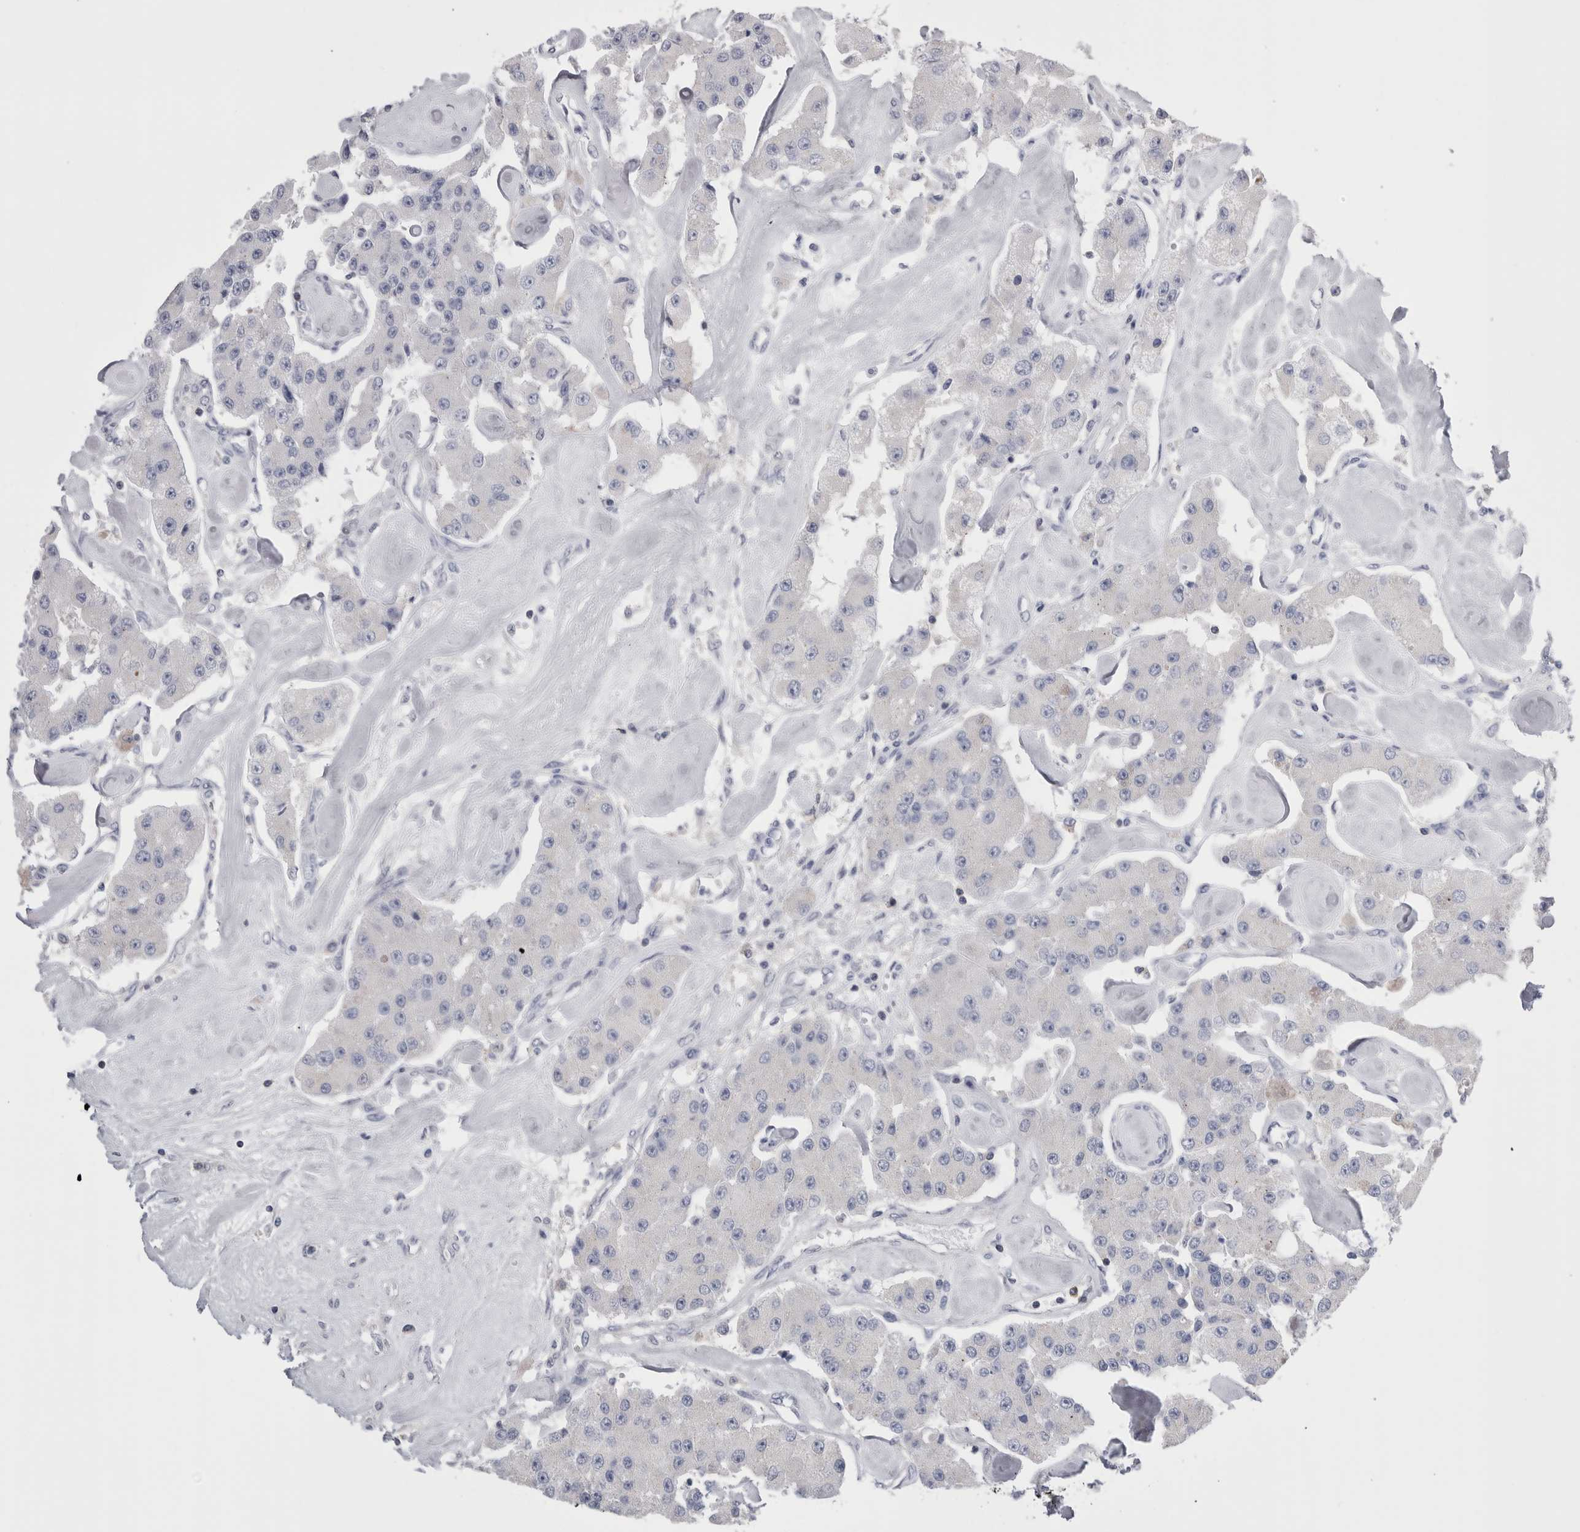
{"staining": {"intensity": "negative", "quantity": "none", "location": "none"}, "tissue": "carcinoid", "cell_type": "Tumor cells", "image_type": "cancer", "snomed": [{"axis": "morphology", "description": "Carcinoid, malignant, NOS"}, {"axis": "topography", "description": "Pancreas"}], "caption": "IHC of human carcinoid exhibits no positivity in tumor cells.", "gene": "DCTN6", "patient": {"sex": "male", "age": 41}}